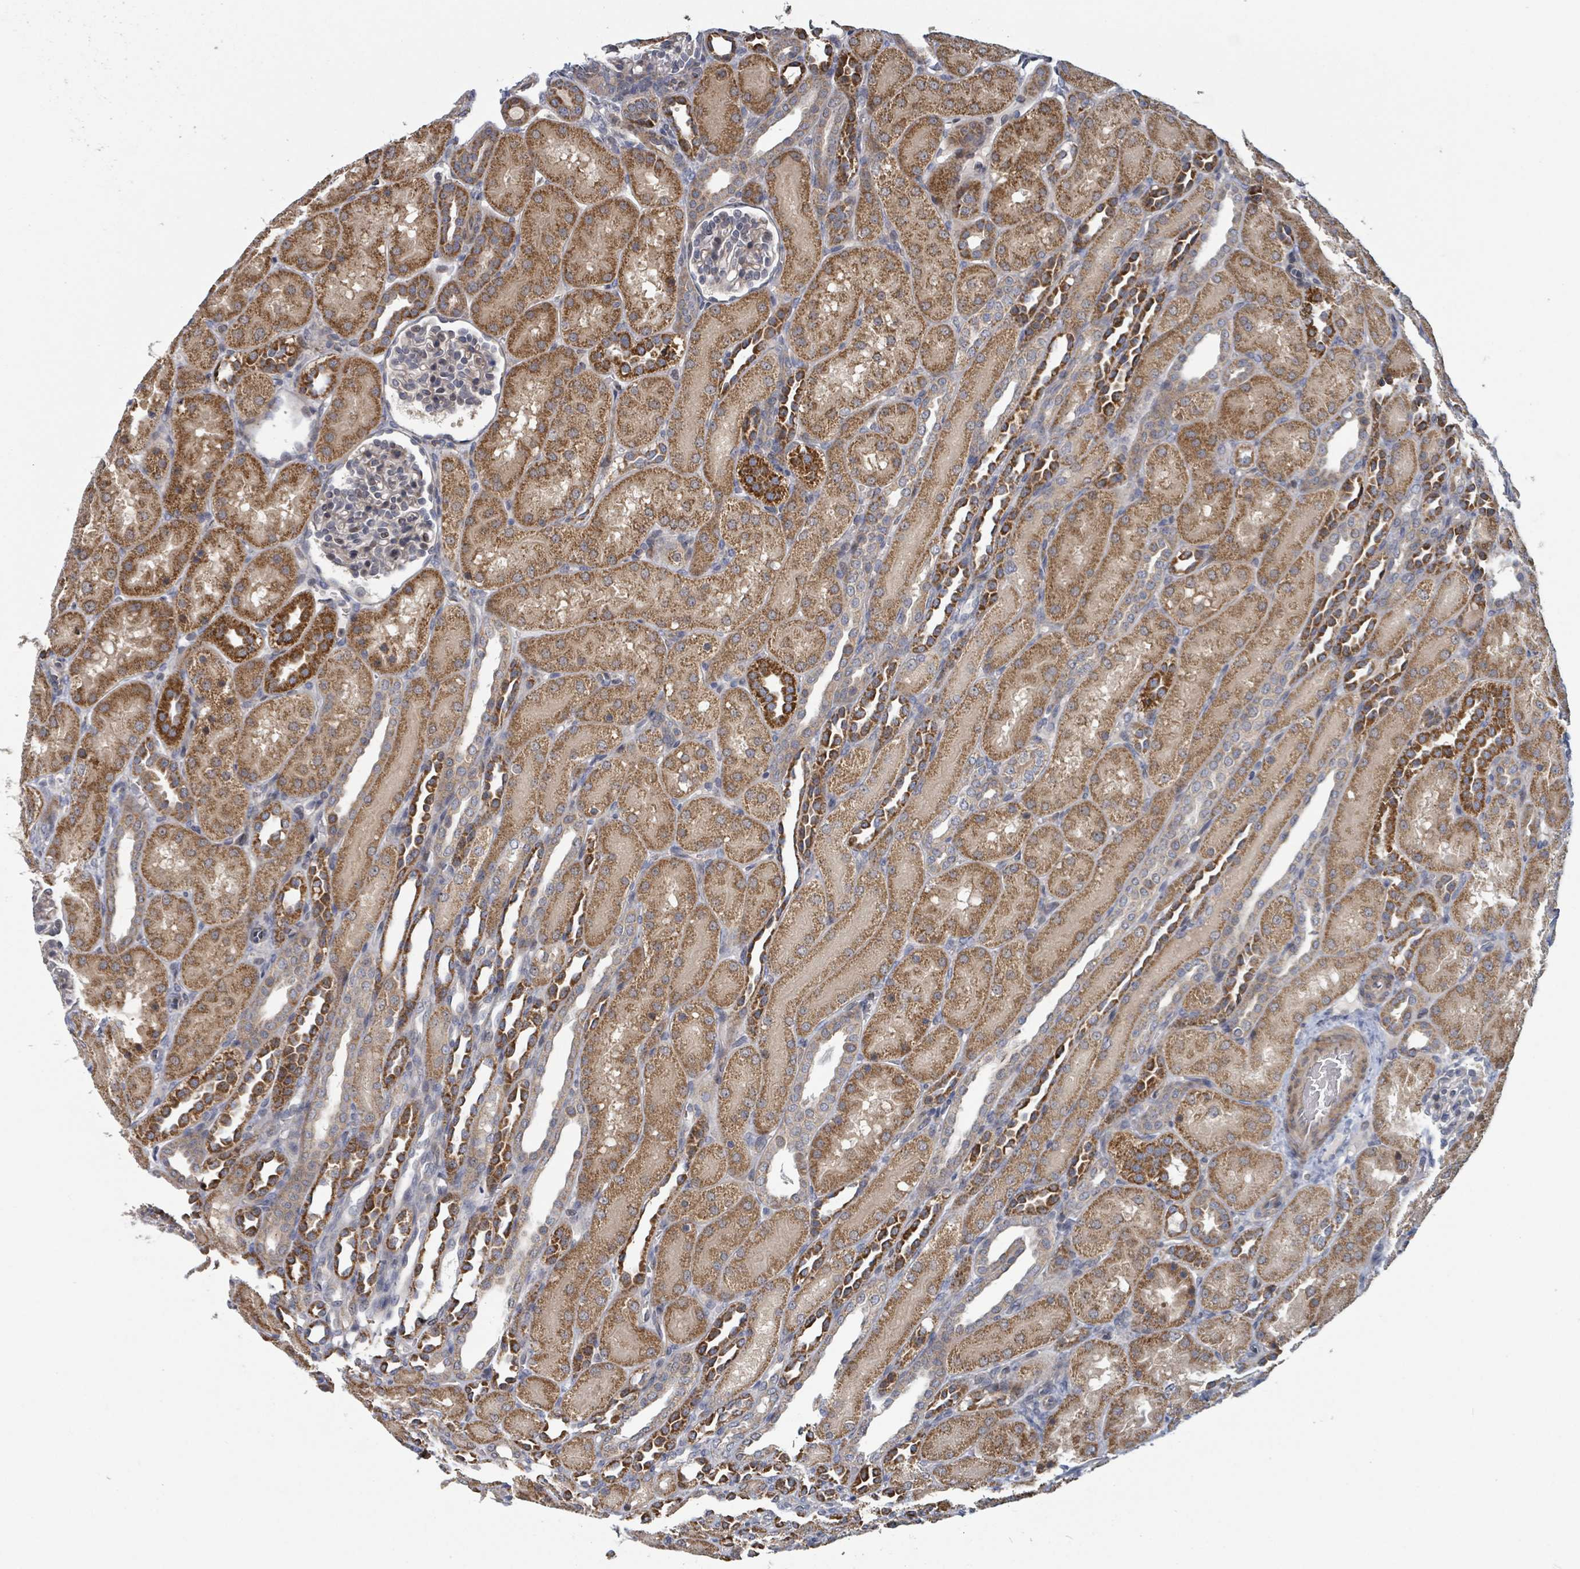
{"staining": {"intensity": "weak", "quantity": "25%-75%", "location": "cytoplasmic/membranous"}, "tissue": "kidney", "cell_type": "Cells in glomeruli", "image_type": "normal", "snomed": [{"axis": "morphology", "description": "Normal tissue, NOS"}, {"axis": "topography", "description": "Kidney"}], "caption": "Immunohistochemical staining of normal human kidney reveals weak cytoplasmic/membranous protein positivity in approximately 25%-75% of cells in glomeruli. Nuclei are stained in blue.", "gene": "HIVEP1", "patient": {"sex": "male", "age": 1}}